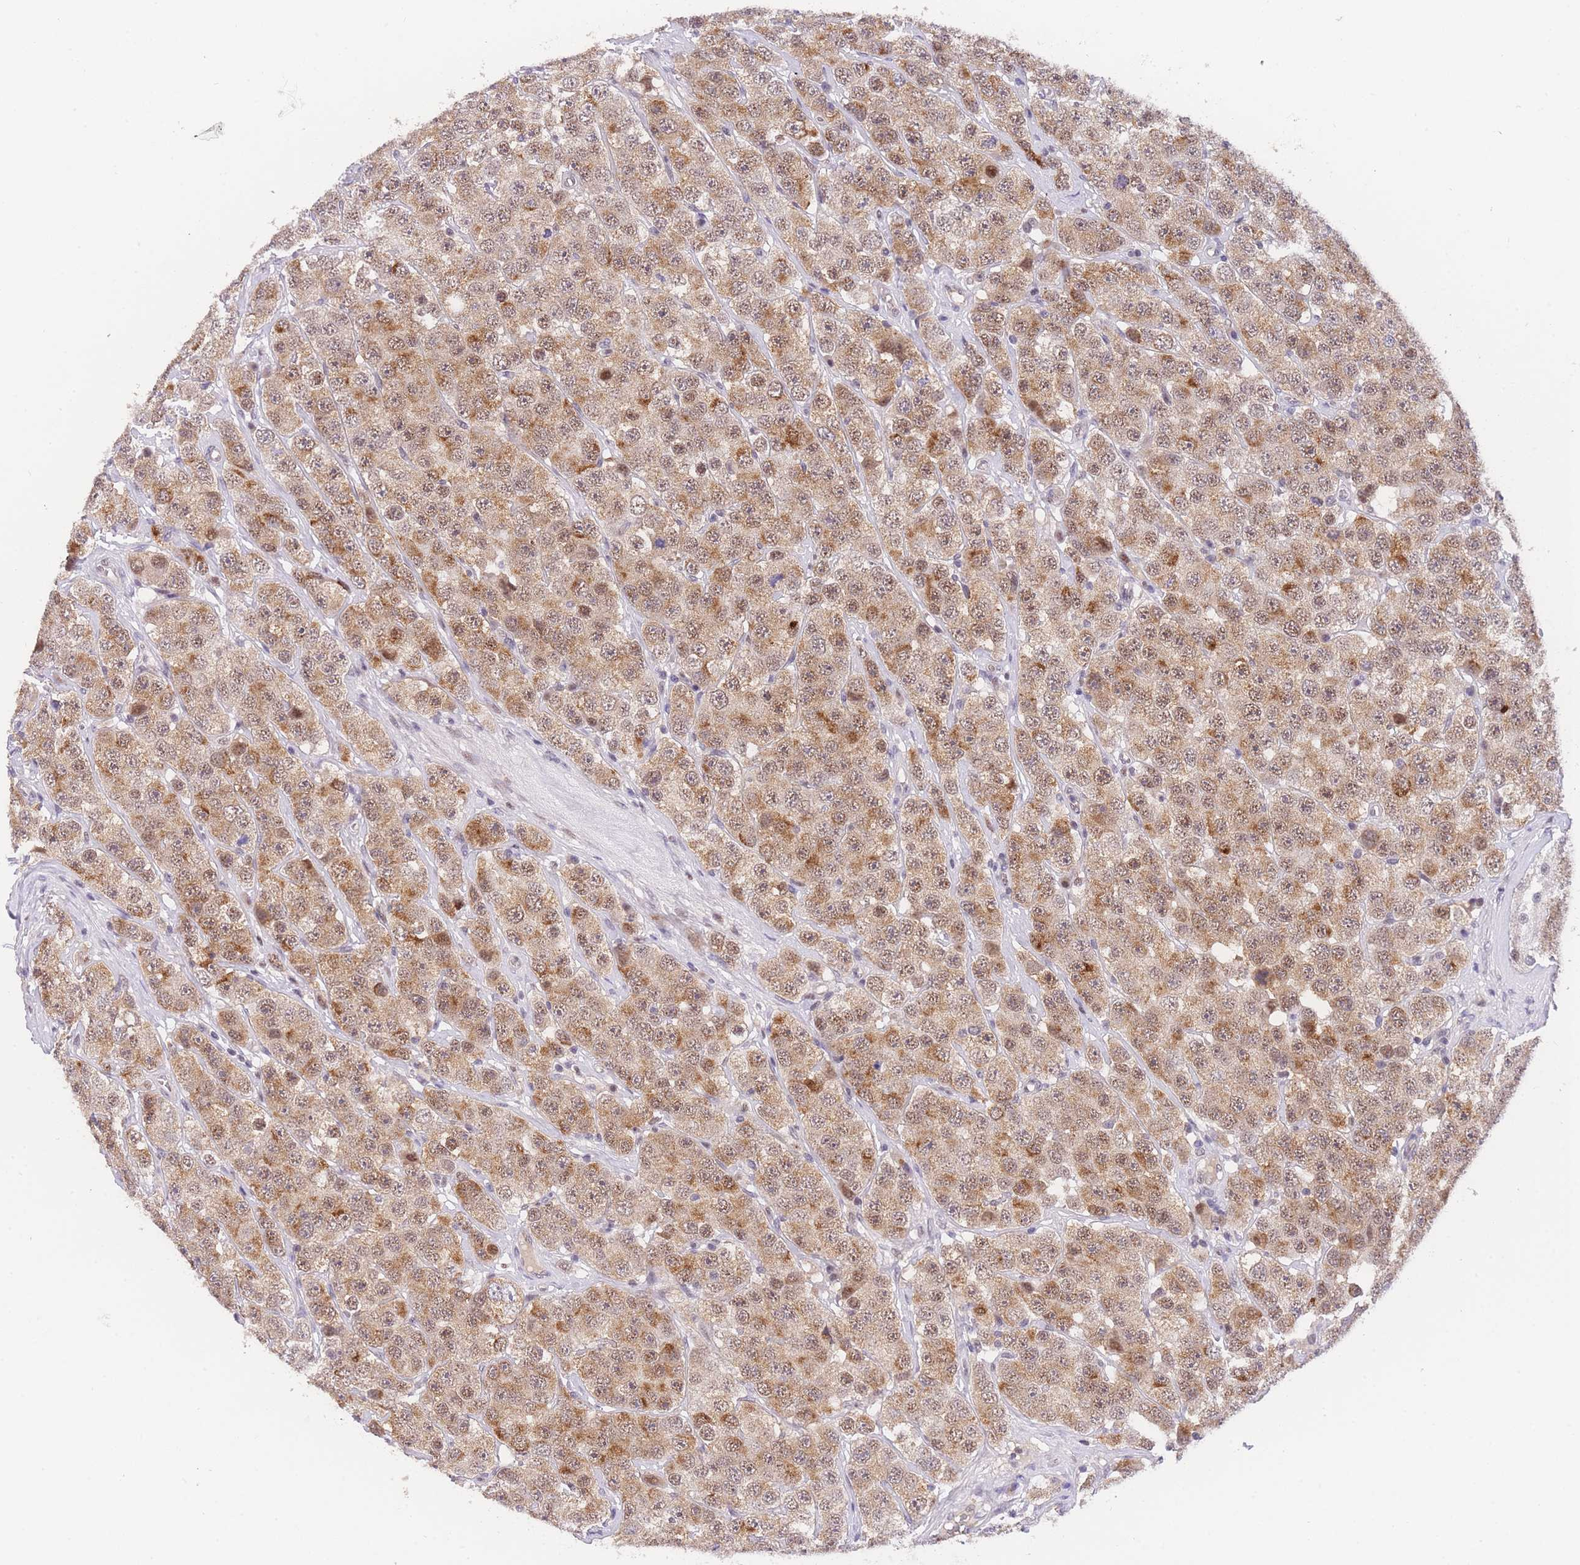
{"staining": {"intensity": "moderate", "quantity": ">75%", "location": "cytoplasmic/membranous,nuclear"}, "tissue": "testis cancer", "cell_type": "Tumor cells", "image_type": "cancer", "snomed": [{"axis": "morphology", "description": "Seminoma, NOS"}, {"axis": "topography", "description": "Testis"}], "caption": "Immunohistochemical staining of human testis cancer (seminoma) reveals moderate cytoplasmic/membranous and nuclear protein staining in about >75% of tumor cells.", "gene": "SLC35F2", "patient": {"sex": "male", "age": 28}}